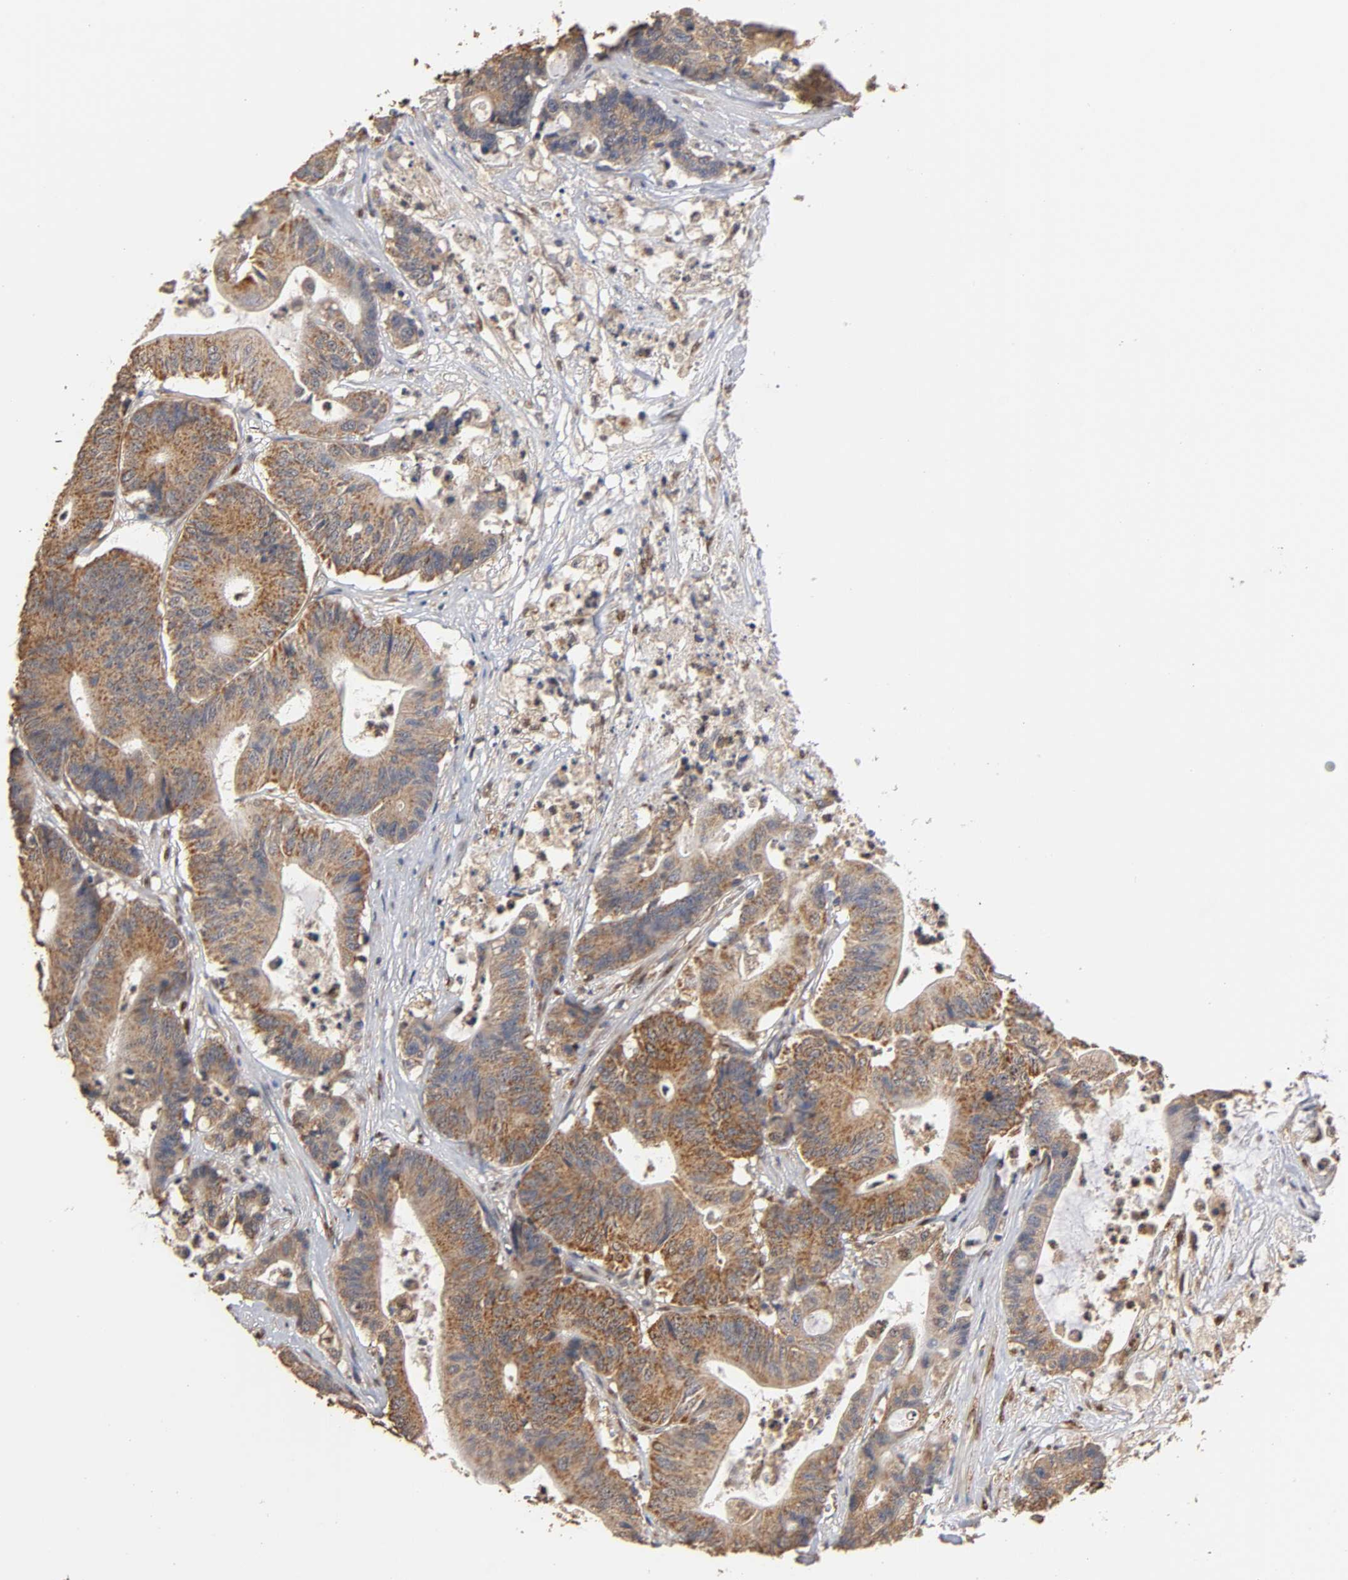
{"staining": {"intensity": "moderate", "quantity": ">75%", "location": "cytoplasmic/membranous"}, "tissue": "colorectal cancer", "cell_type": "Tumor cells", "image_type": "cancer", "snomed": [{"axis": "morphology", "description": "Adenocarcinoma, NOS"}, {"axis": "topography", "description": "Colon"}], "caption": "Colorectal cancer was stained to show a protein in brown. There is medium levels of moderate cytoplasmic/membranous staining in approximately >75% of tumor cells.", "gene": "PKN1", "patient": {"sex": "female", "age": 84}}